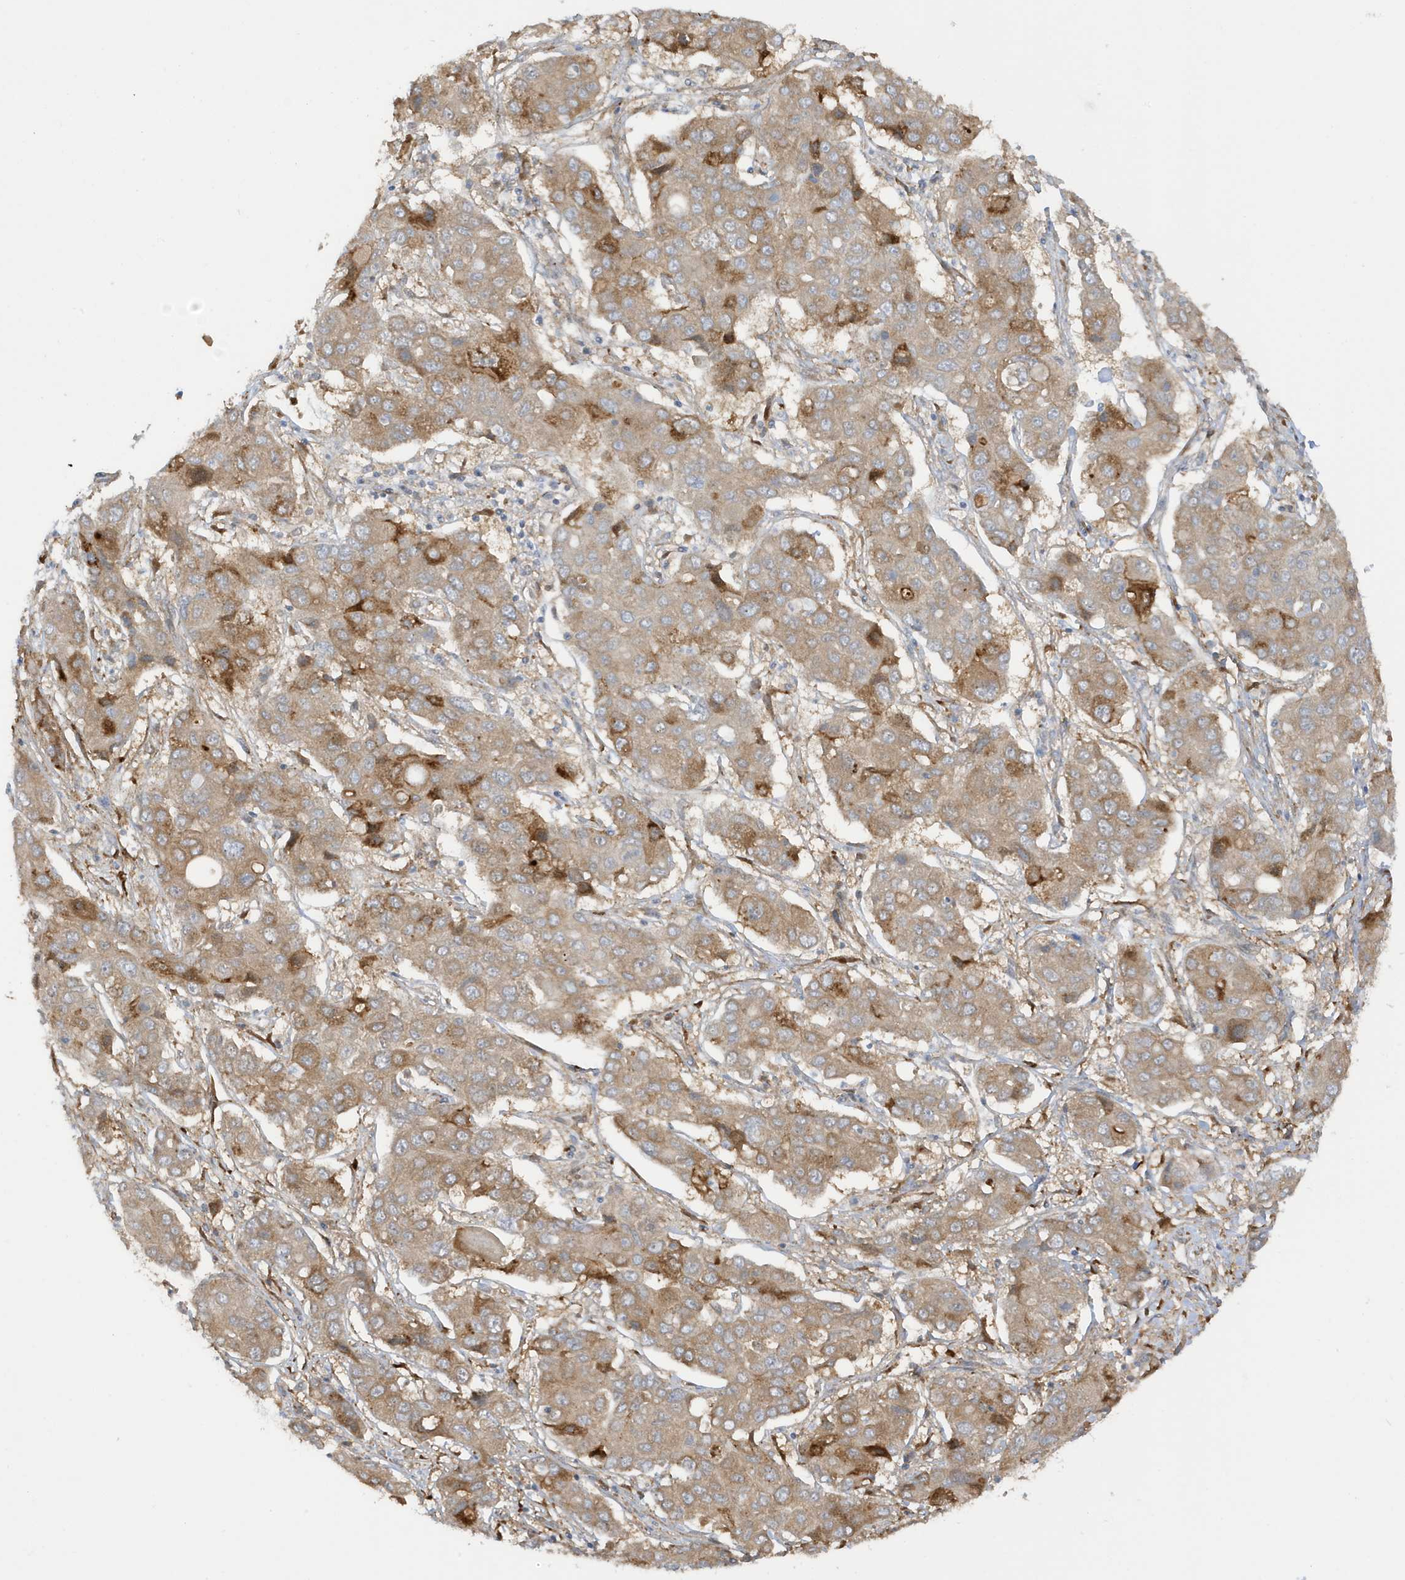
{"staining": {"intensity": "moderate", "quantity": "25%-75%", "location": "cytoplasmic/membranous"}, "tissue": "liver cancer", "cell_type": "Tumor cells", "image_type": "cancer", "snomed": [{"axis": "morphology", "description": "Cholangiocarcinoma"}, {"axis": "topography", "description": "Liver"}], "caption": "Immunohistochemical staining of human liver cholangiocarcinoma reveals moderate cytoplasmic/membranous protein positivity in approximately 25%-75% of tumor cells.", "gene": "CDC42EP3", "patient": {"sex": "male", "age": 67}}